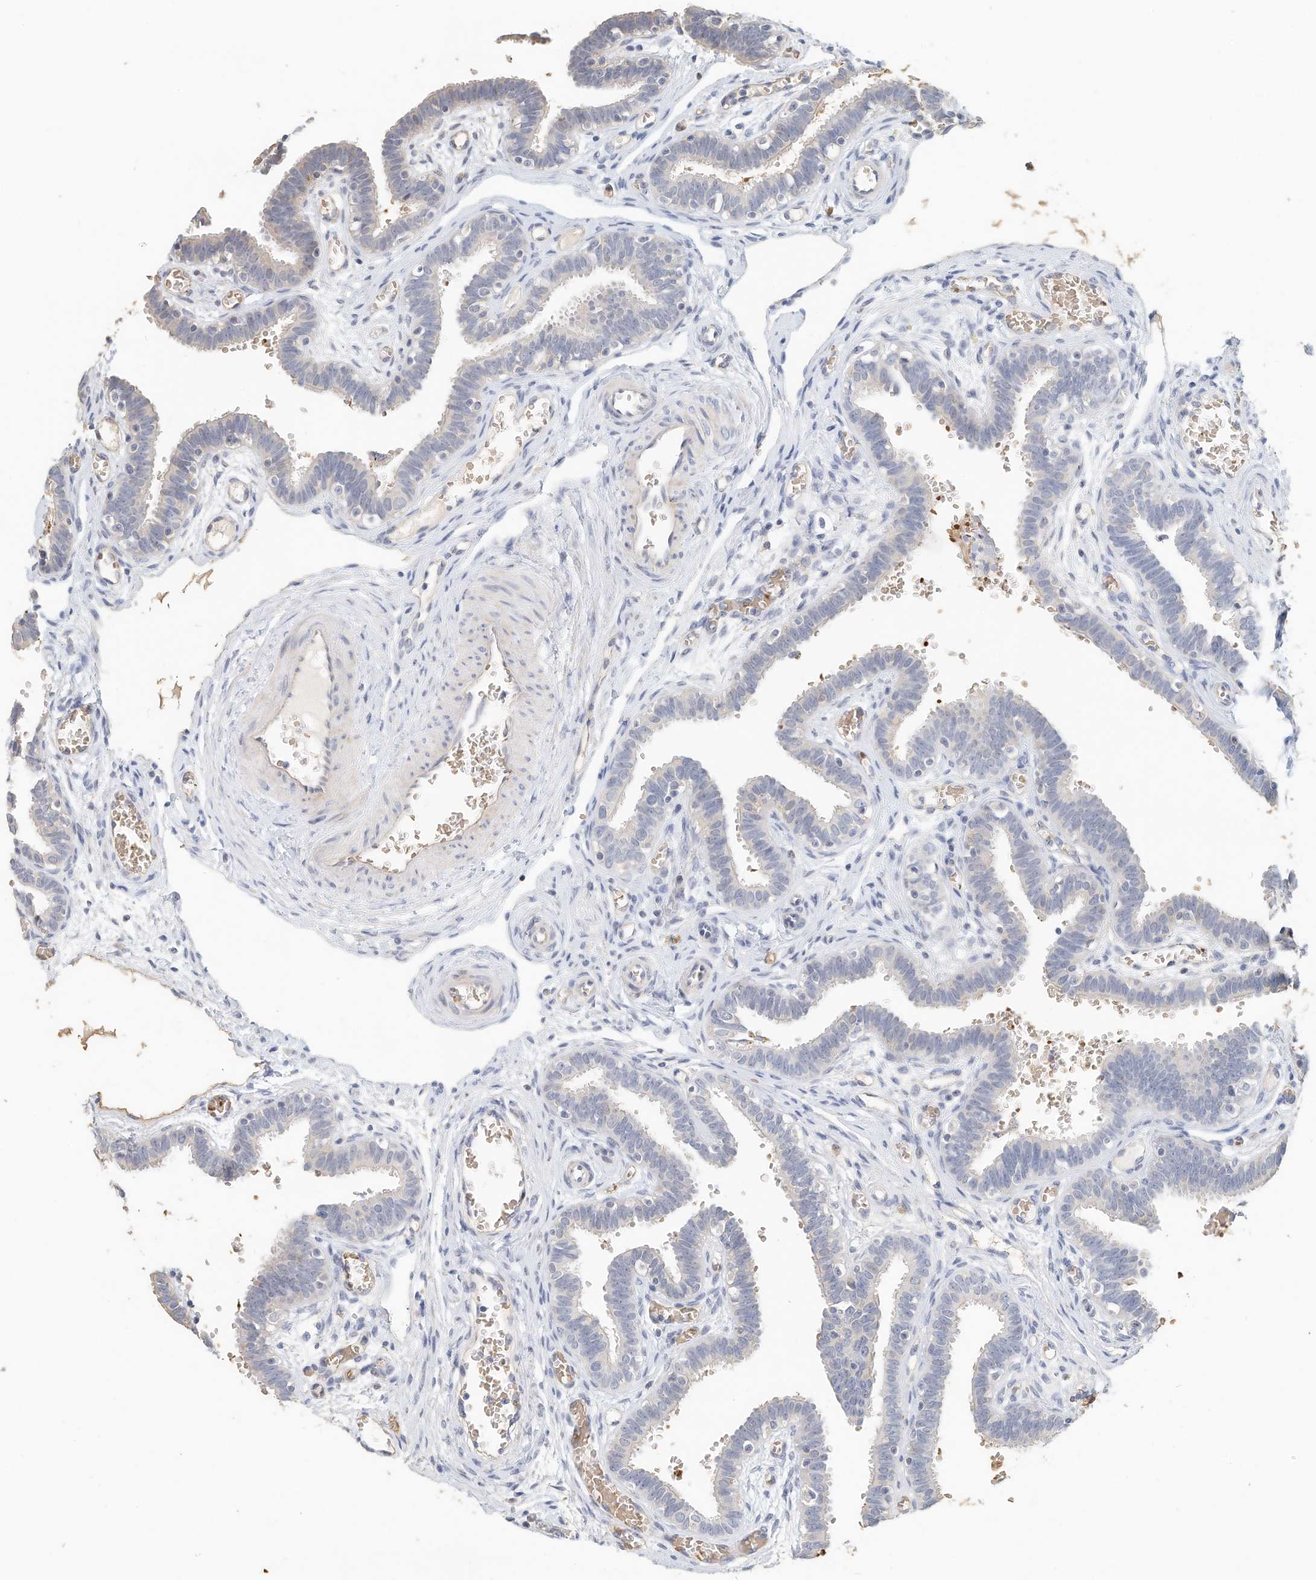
{"staining": {"intensity": "negative", "quantity": "none", "location": "none"}, "tissue": "fallopian tube", "cell_type": "Glandular cells", "image_type": "normal", "snomed": [{"axis": "morphology", "description": "Normal tissue, NOS"}, {"axis": "topography", "description": "Fallopian tube"}, {"axis": "topography", "description": "Placenta"}], "caption": "The photomicrograph displays no staining of glandular cells in normal fallopian tube.", "gene": "RCAN3", "patient": {"sex": "female", "age": 32}}